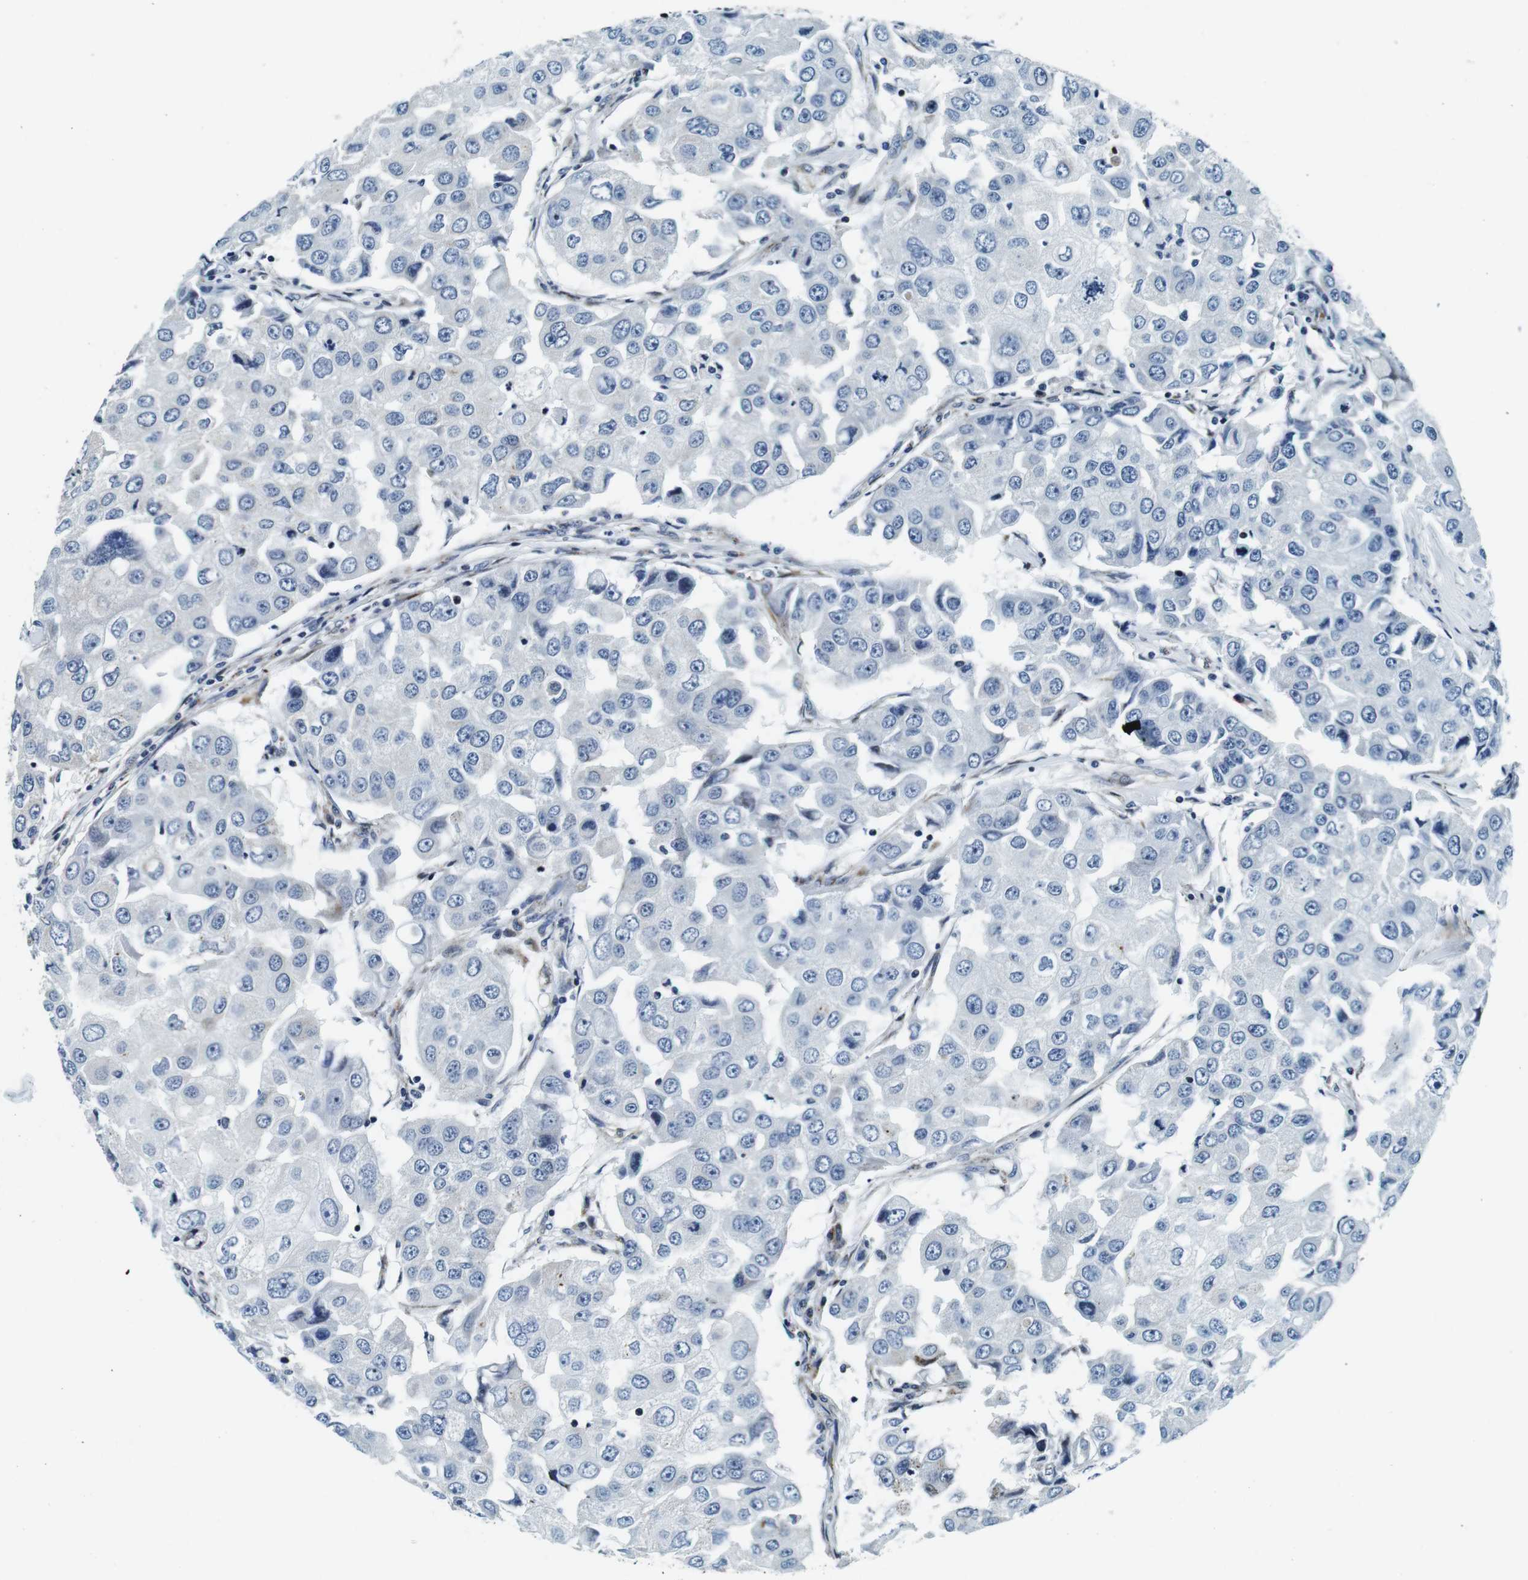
{"staining": {"intensity": "negative", "quantity": "none", "location": "none"}, "tissue": "breast cancer", "cell_type": "Tumor cells", "image_type": "cancer", "snomed": [{"axis": "morphology", "description": "Duct carcinoma"}, {"axis": "topography", "description": "Breast"}], "caption": "A micrograph of human breast cancer (intraductal carcinoma) is negative for staining in tumor cells. (DAB (3,3'-diaminobenzidine) IHC with hematoxylin counter stain).", "gene": "FAR2", "patient": {"sex": "female", "age": 27}}